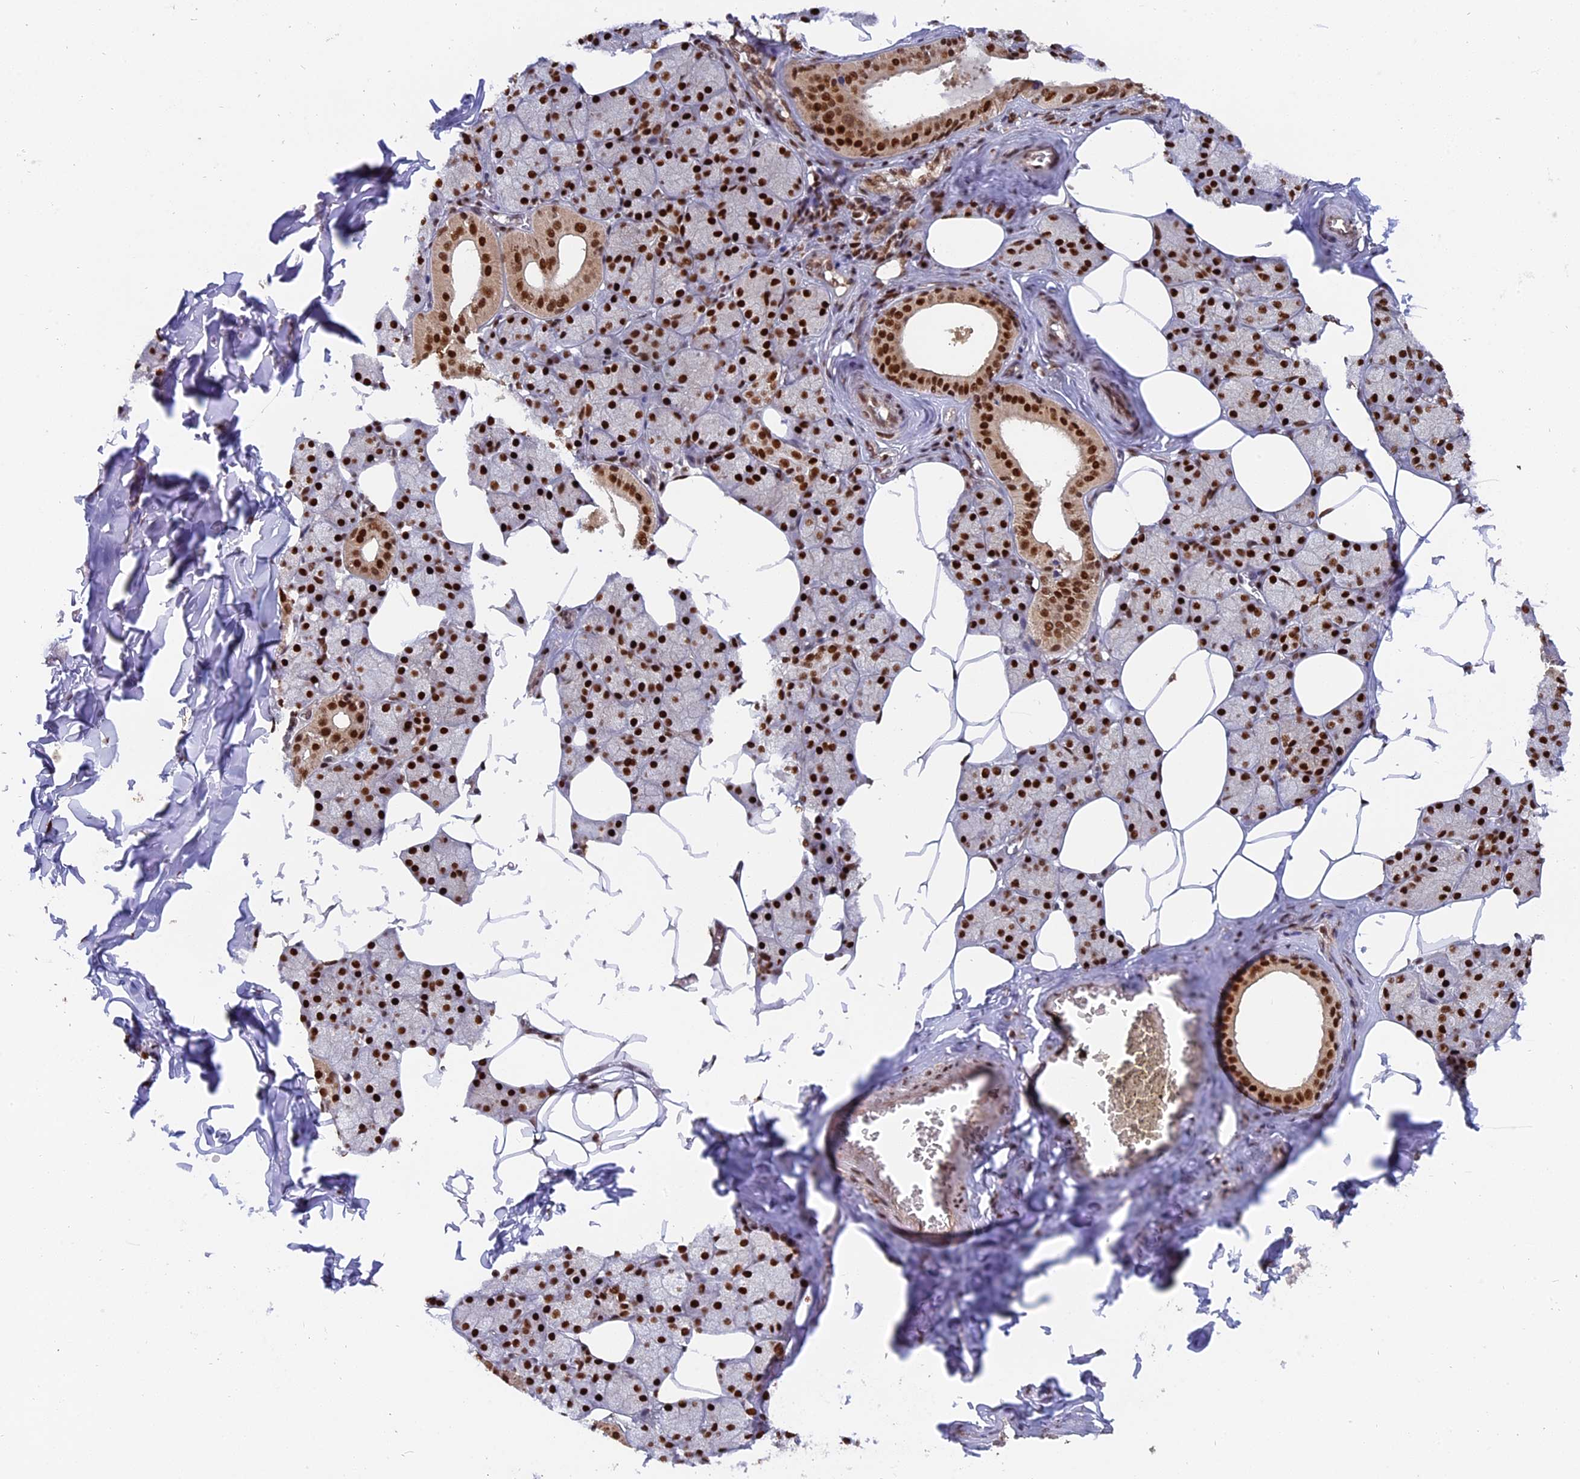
{"staining": {"intensity": "strong", "quantity": ">75%", "location": "nuclear"}, "tissue": "salivary gland", "cell_type": "Glandular cells", "image_type": "normal", "snomed": [{"axis": "morphology", "description": "Normal tissue, NOS"}, {"axis": "topography", "description": "Salivary gland"}], "caption": "Normal salivary gland was stained to show a protein in brown. There is high levels of strong nuclear expression in approximately >75% of glandular cells. Using DAB (brown) and hematoxylin (blue) stains, captured at high magnification using brightfield microscopy.", "gene": "RAMACL", "patient": {"sex": "male", "age": 62}}